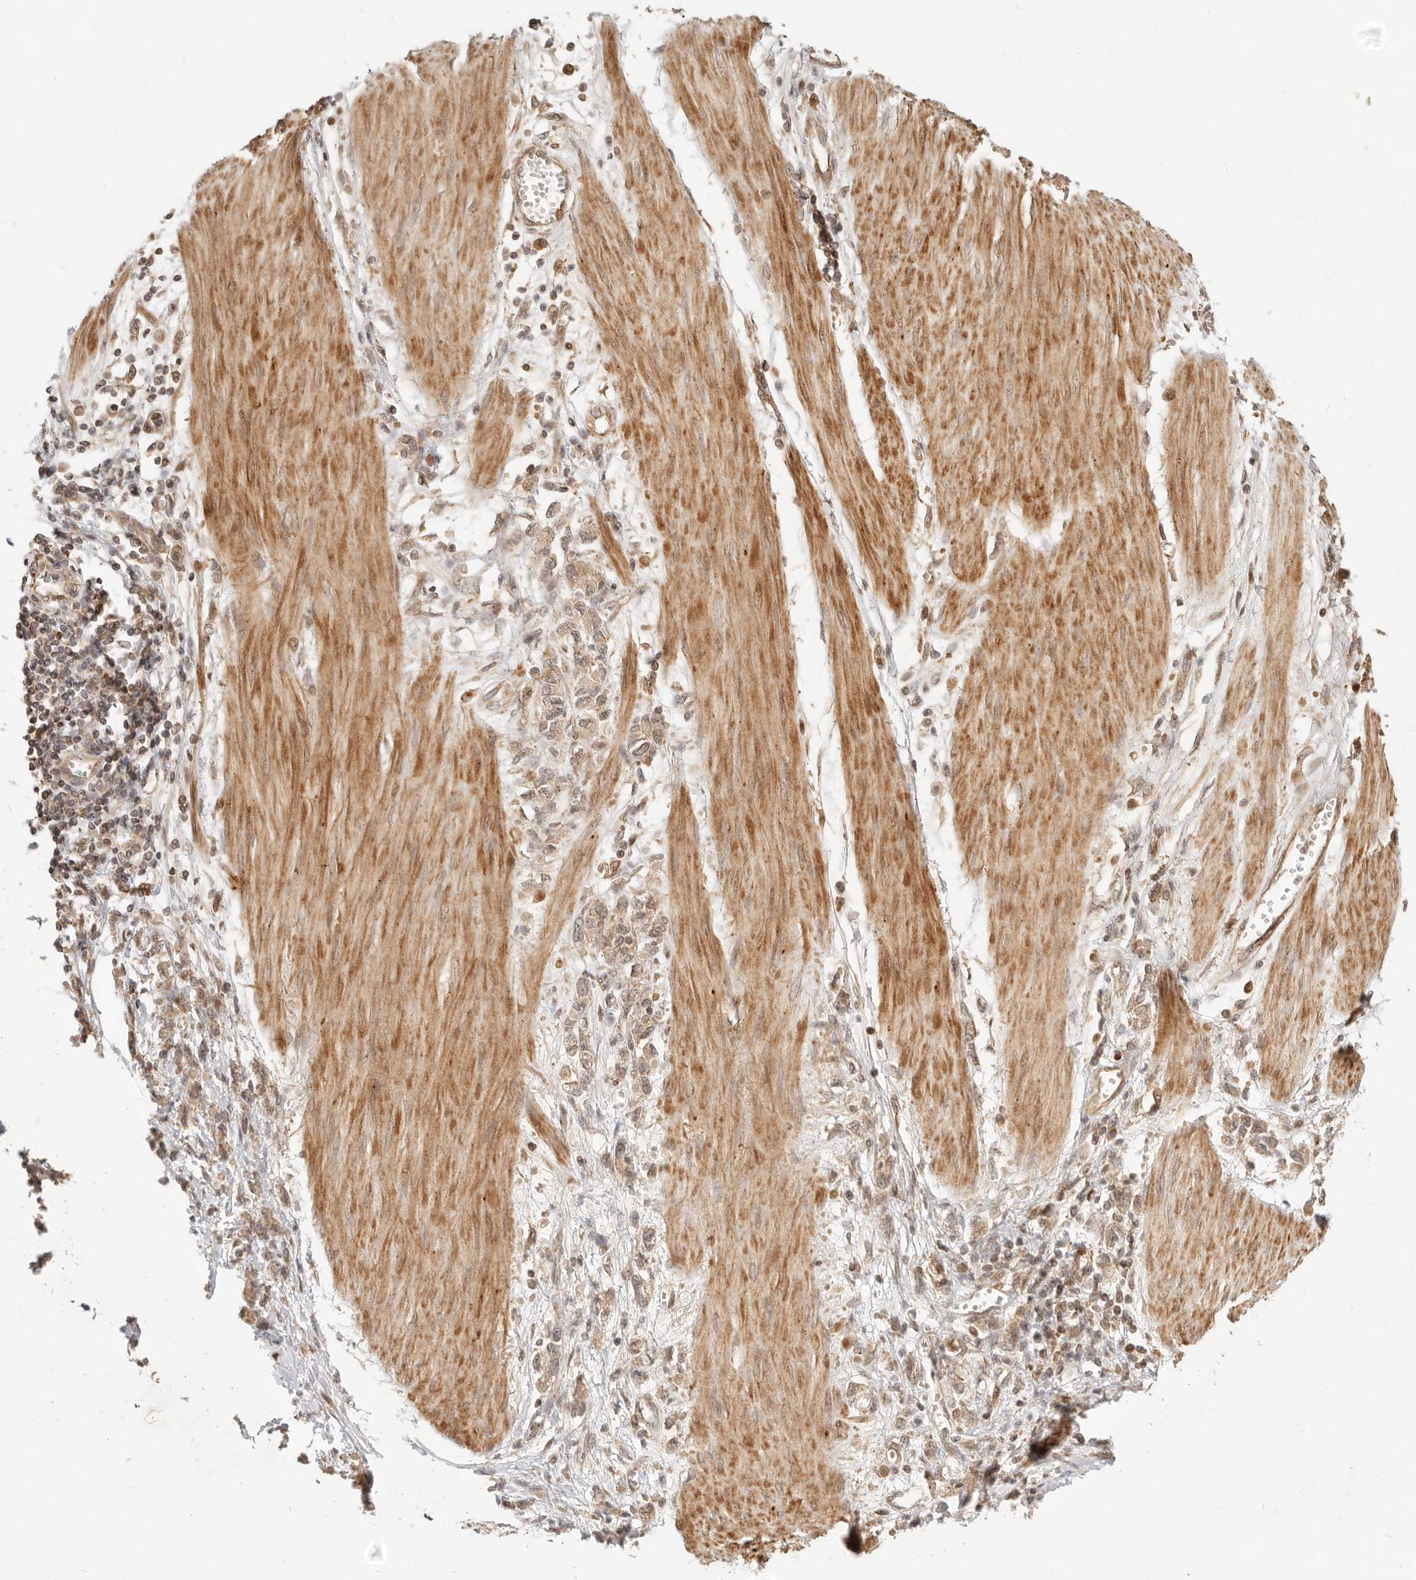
{"staining": {"intensity": "weak", "quantity": ">75%", "location": "cytoplasmic/membranous"}, "tissue": "stomach cancer", "cell_type": "Tumor cells", "image_type": "cancer", "snomed": [{"axis": "morphology", "description": "Adenocarcinoma, NOS"}, {"axis": "topography", "description": "Stomach"}], "caption": "Protein expression by immunohistochemistry (IHC) reveals weak cytoplasmic/membranous expression in approximately >75% of tumor cells in stomach cancer (adenocarcinoma).", "gene": "TIMM17A", "patient": {"sex": "female", "age": 76}}